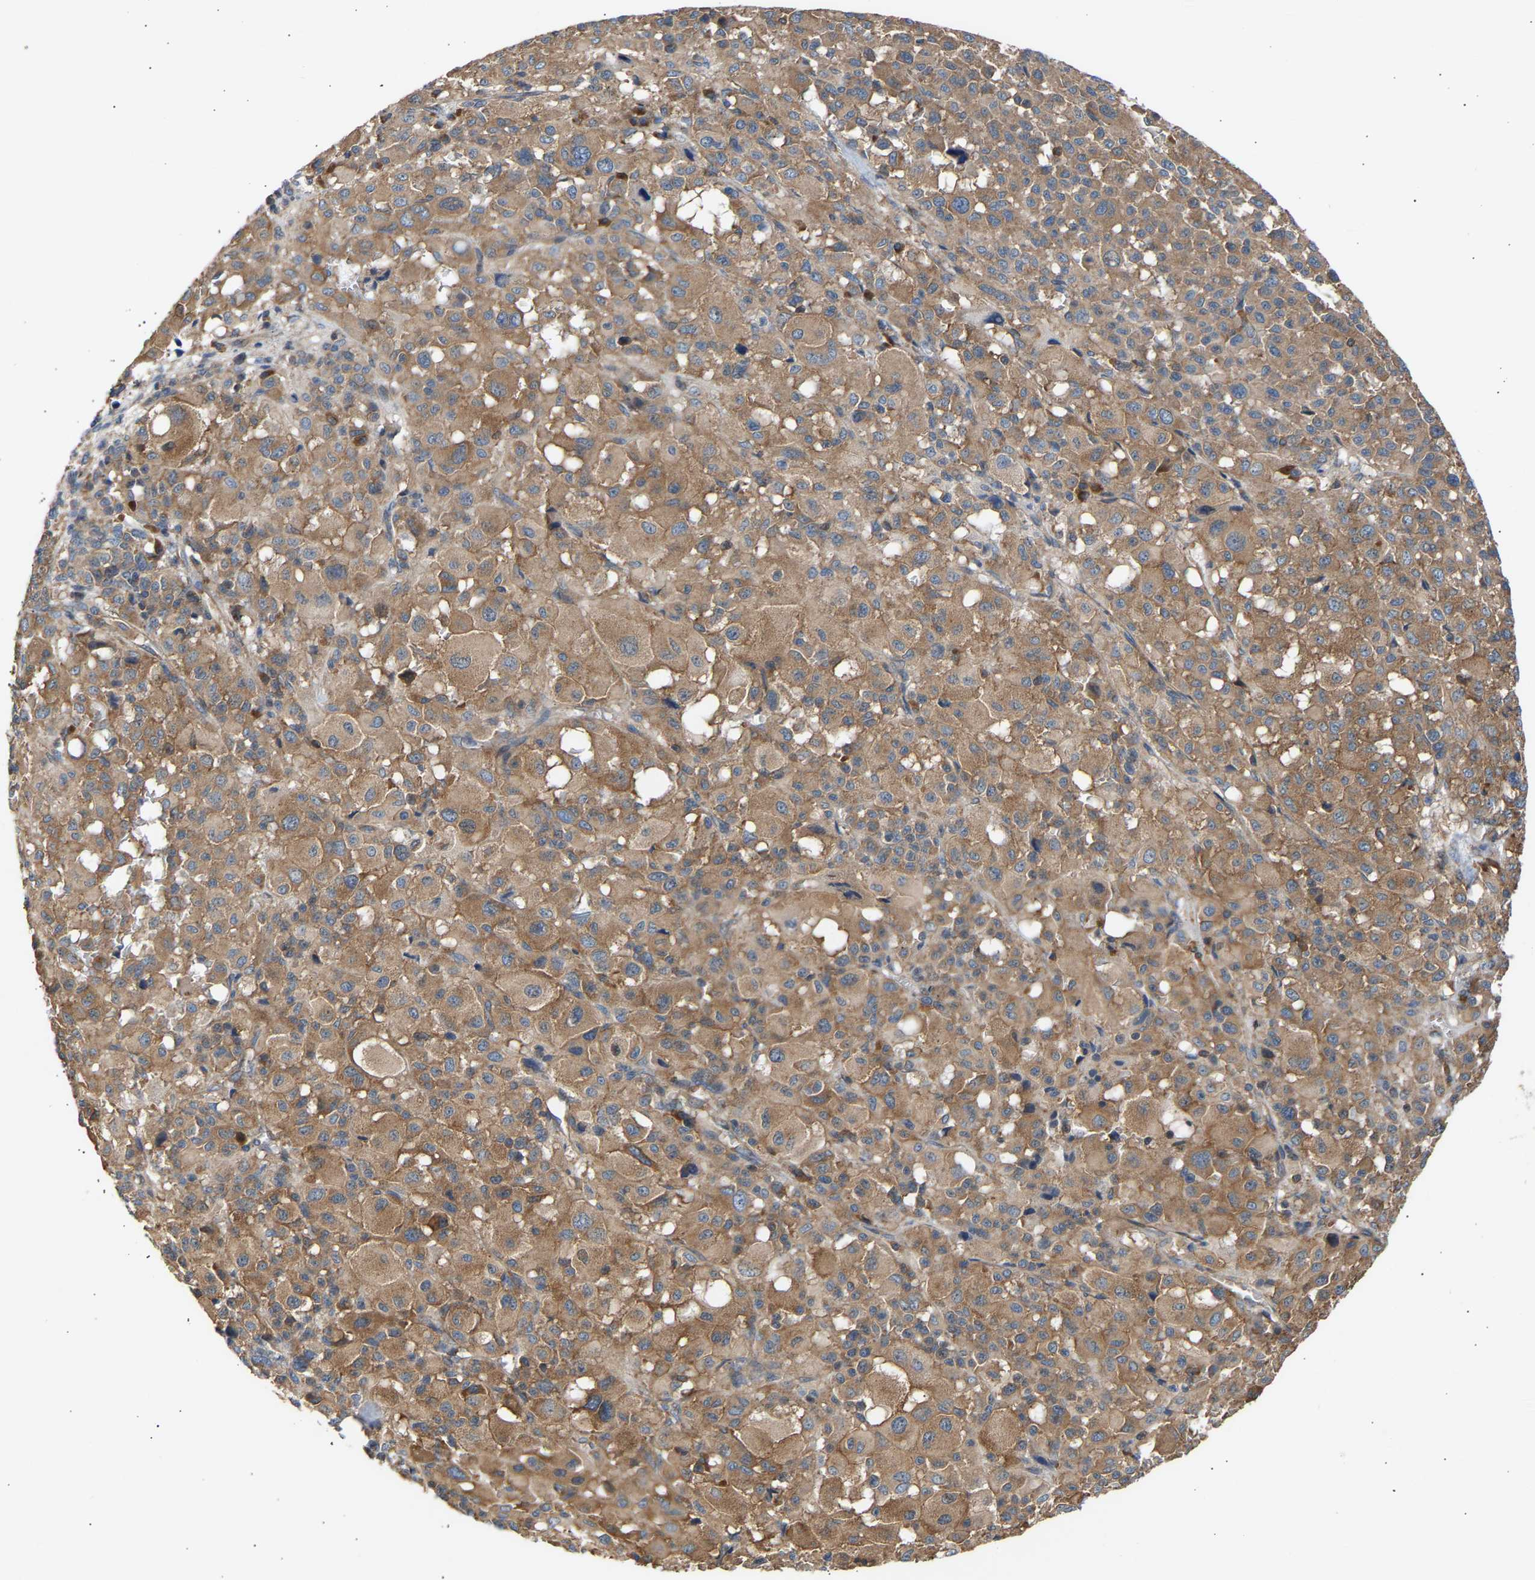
{"staining": {"intensity": "moderate", "quantity": ">75%", "location": "cytoplasmic/membranous"}, "tissue": "melanoma", "cell_type": "Tumor cells", "image_type": "cancer", "snomed": [{"axis": "morphology", "description": "Malignant melanoma, Metastatic site"}, {"axis": "topography", "description": "Skin"}], "caption": "Immunohistochemical staining of human melanoma exhibits medium levels of moderate cytoplasmic/membranous staining in approximately >75% of tumor cells.", "gene": "GCN1", "patient": {"sex": "female", "age": 74}}